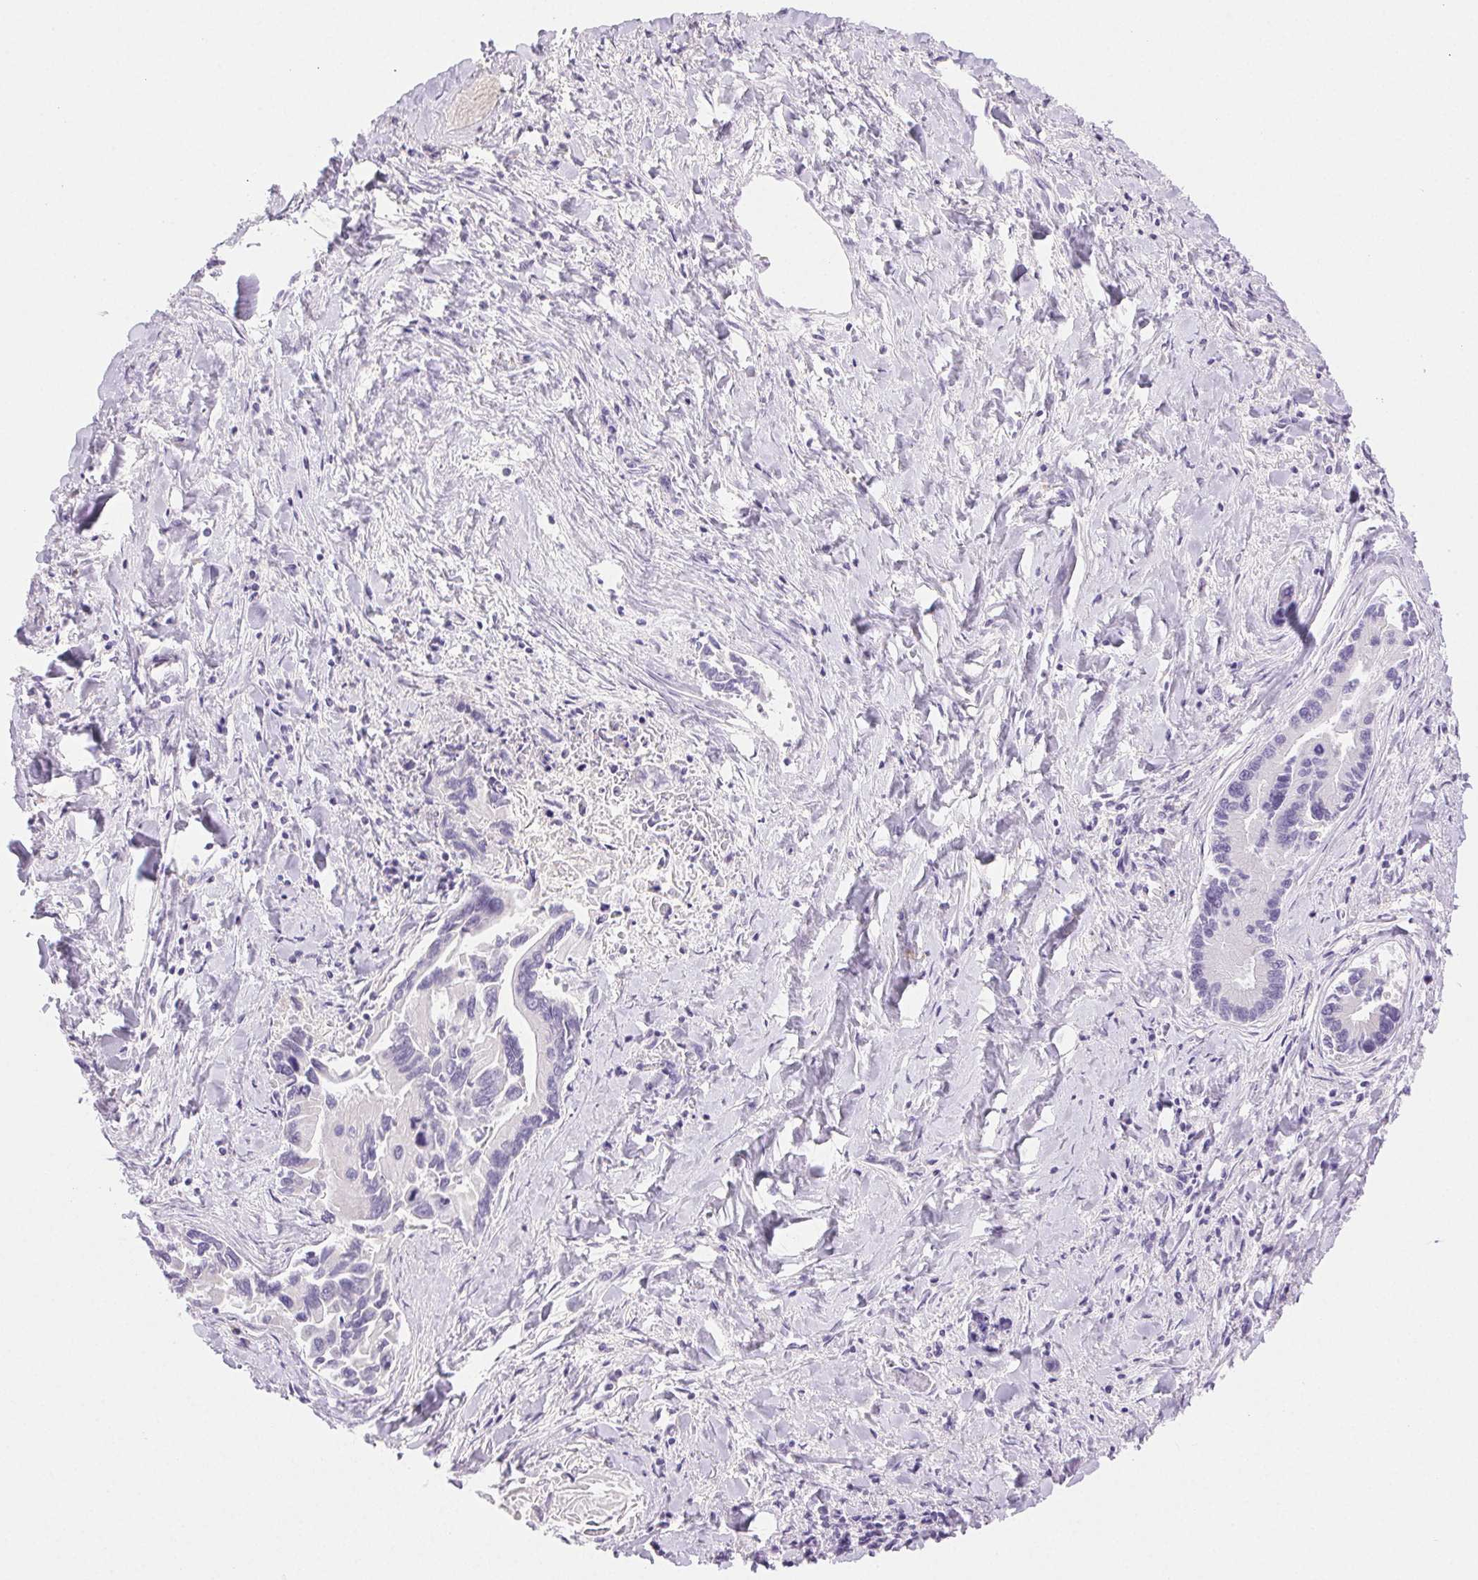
{"staining": {"intensity": "negative", "quantity": "none", "location": "none"}, "tissue": "liver cancer", "cell_type": "Tumor cells", "image_type": "cancer", "snomed": [{"axis": "morphology", "description": "Cholangiocarcinoma"}, {"axis": "topography", "description": "Liver"}], "caption": "Liver cholangiocarcinoma was stained to show a protein in brown. There is no significant staining in tumor cells.", "gene": "FGA", "patient": {"sex": "male", "age": 66}}